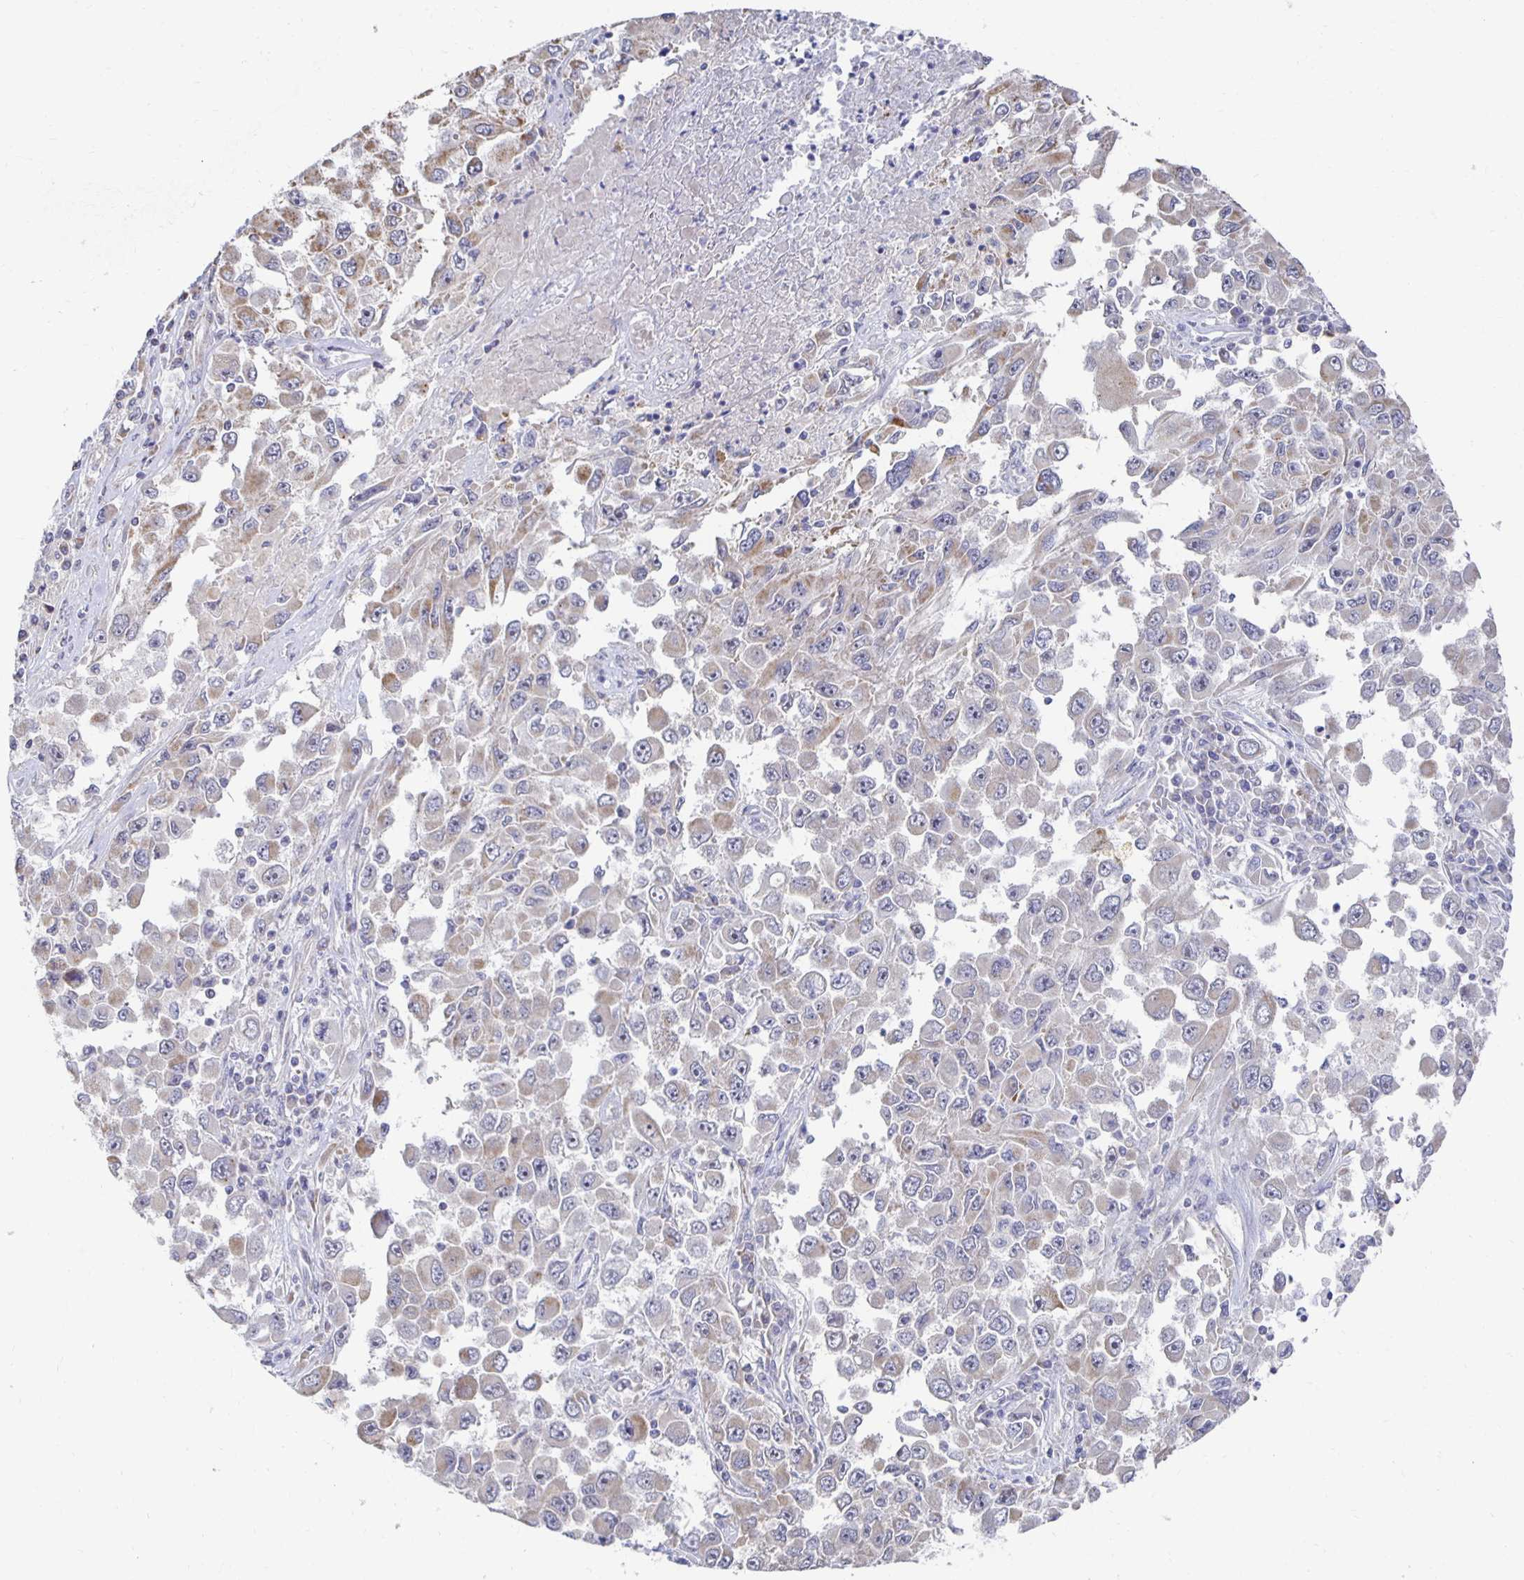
{"staining": {"intensity": "moderate", "quantity": "25%-75%", "location": "cytoplasmic/membranous"}, "tissue": "melanoma", "cell_type": "Tumor cells", "image_type": "cancer", "snomed": [{"axis": "morphology", "description": "Malignant melanoma, Metastatic site"}, {"axis": "topography", "description": "Lymph node"}], "caption": "Immunohistochemistry of malignant melanoma (metastatic site) exhibits medium levels of moderate cytoplasmic/membranous positivity in about 25%-75% of tumor cells.", "gene": "NKX2-8", "patient": {"sex": "female", "age": 67}}